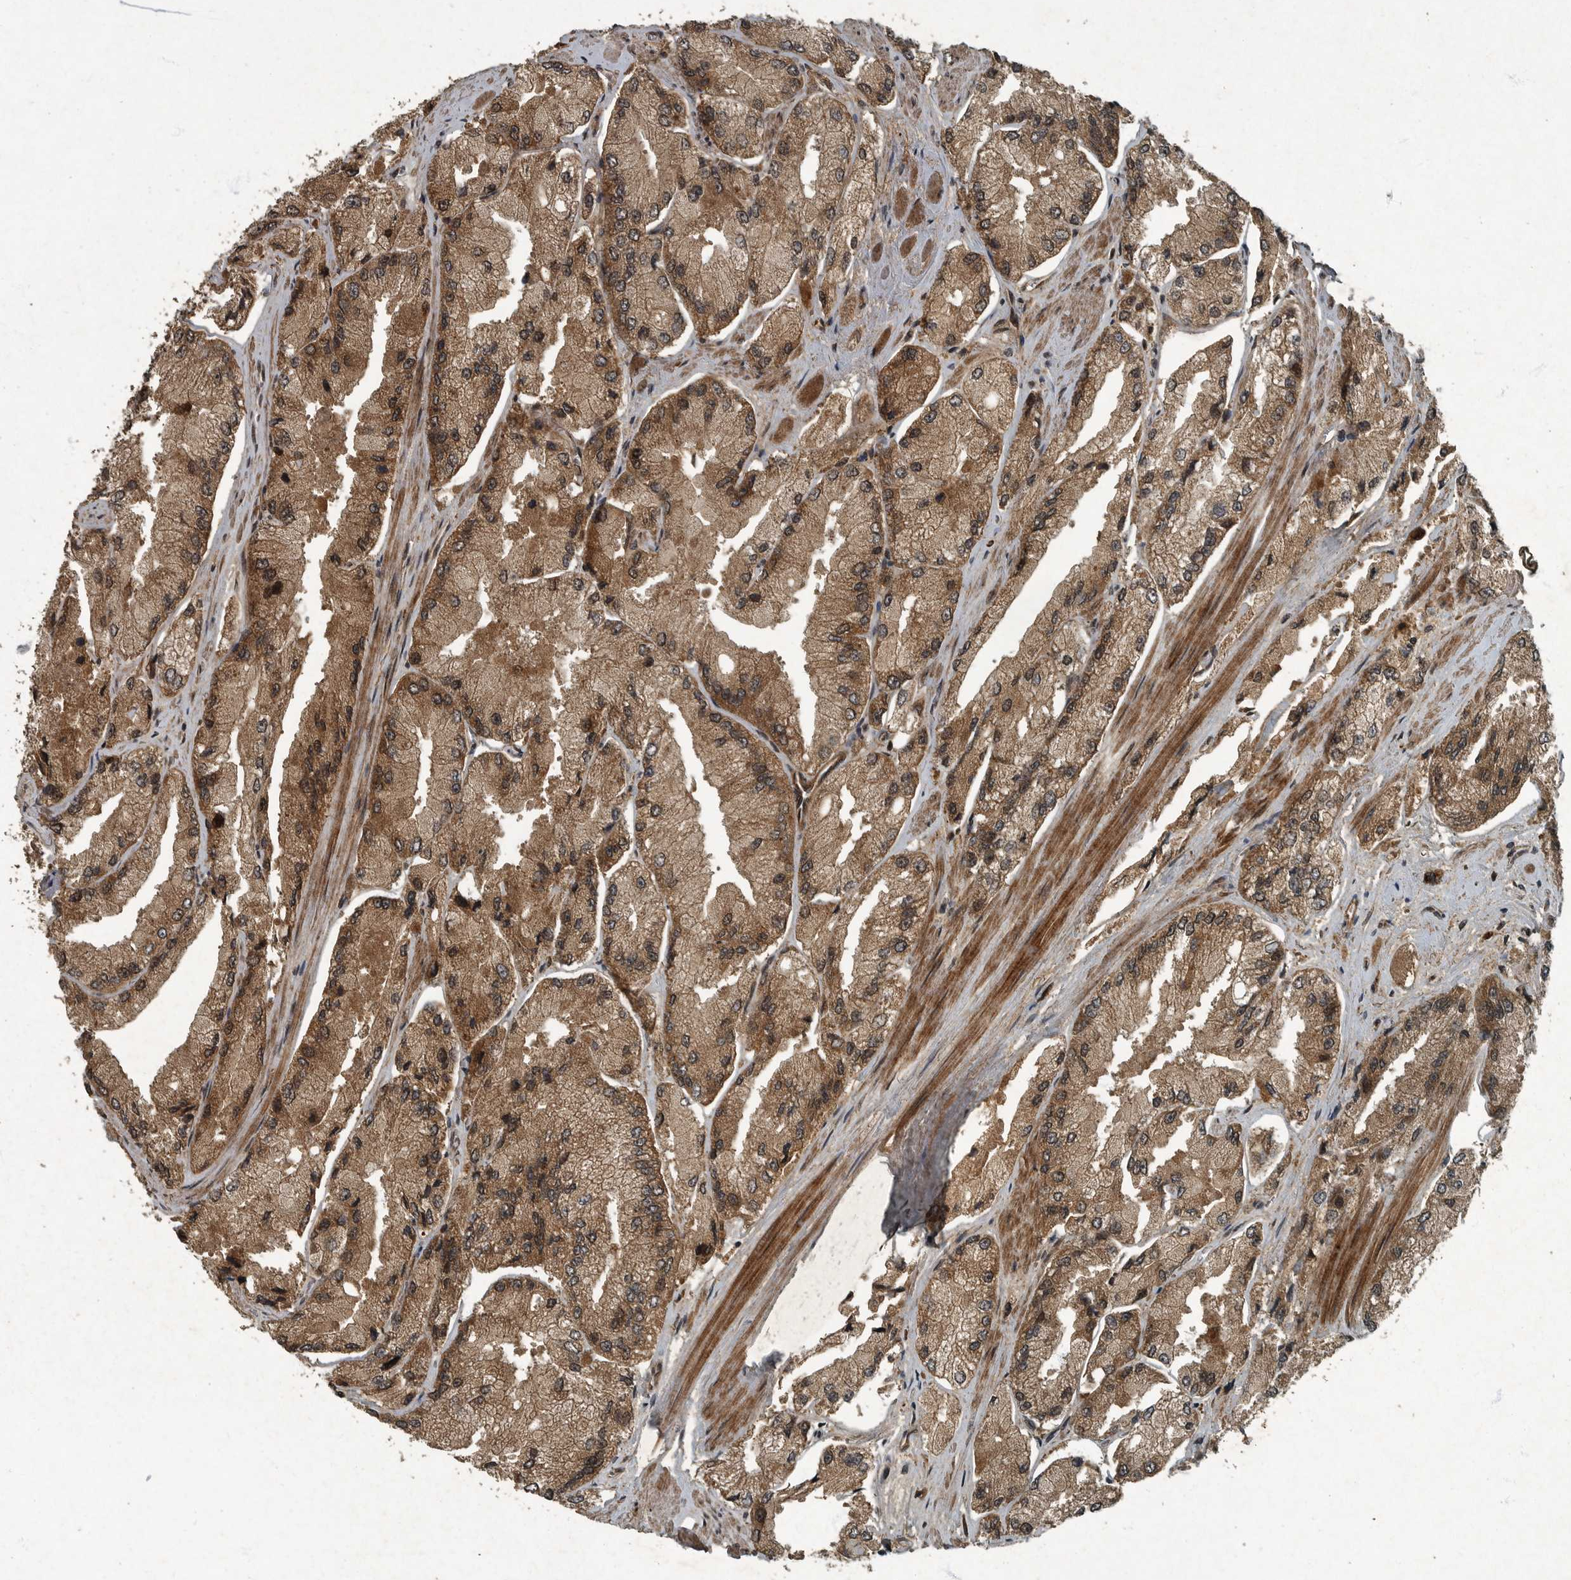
{"staining": {"intensity": "moderate", "quantity": ">75%", "location": "cytoplasmic/membranous"}, "tissue": "prostate cancer", "cell_type": "Tumor cells", "image_type": "cancer", "snomed": [{"axis": "morphology", "description": "Adenocarcinoma, High grade"}, {"axis": "topography", "description": "Prostate"}], "caption": "Immunohistochemical staining of high-grade adenocarcinoma (prostate) displays medium levels of moderate cytoplasmic/membranous staining in about >75% of tumor cells. (brown staining indicates protein expression, while blue staining denotes nuclei).", "gene": "FOXO1", "patient": {"sex": "male", "age": 58}}